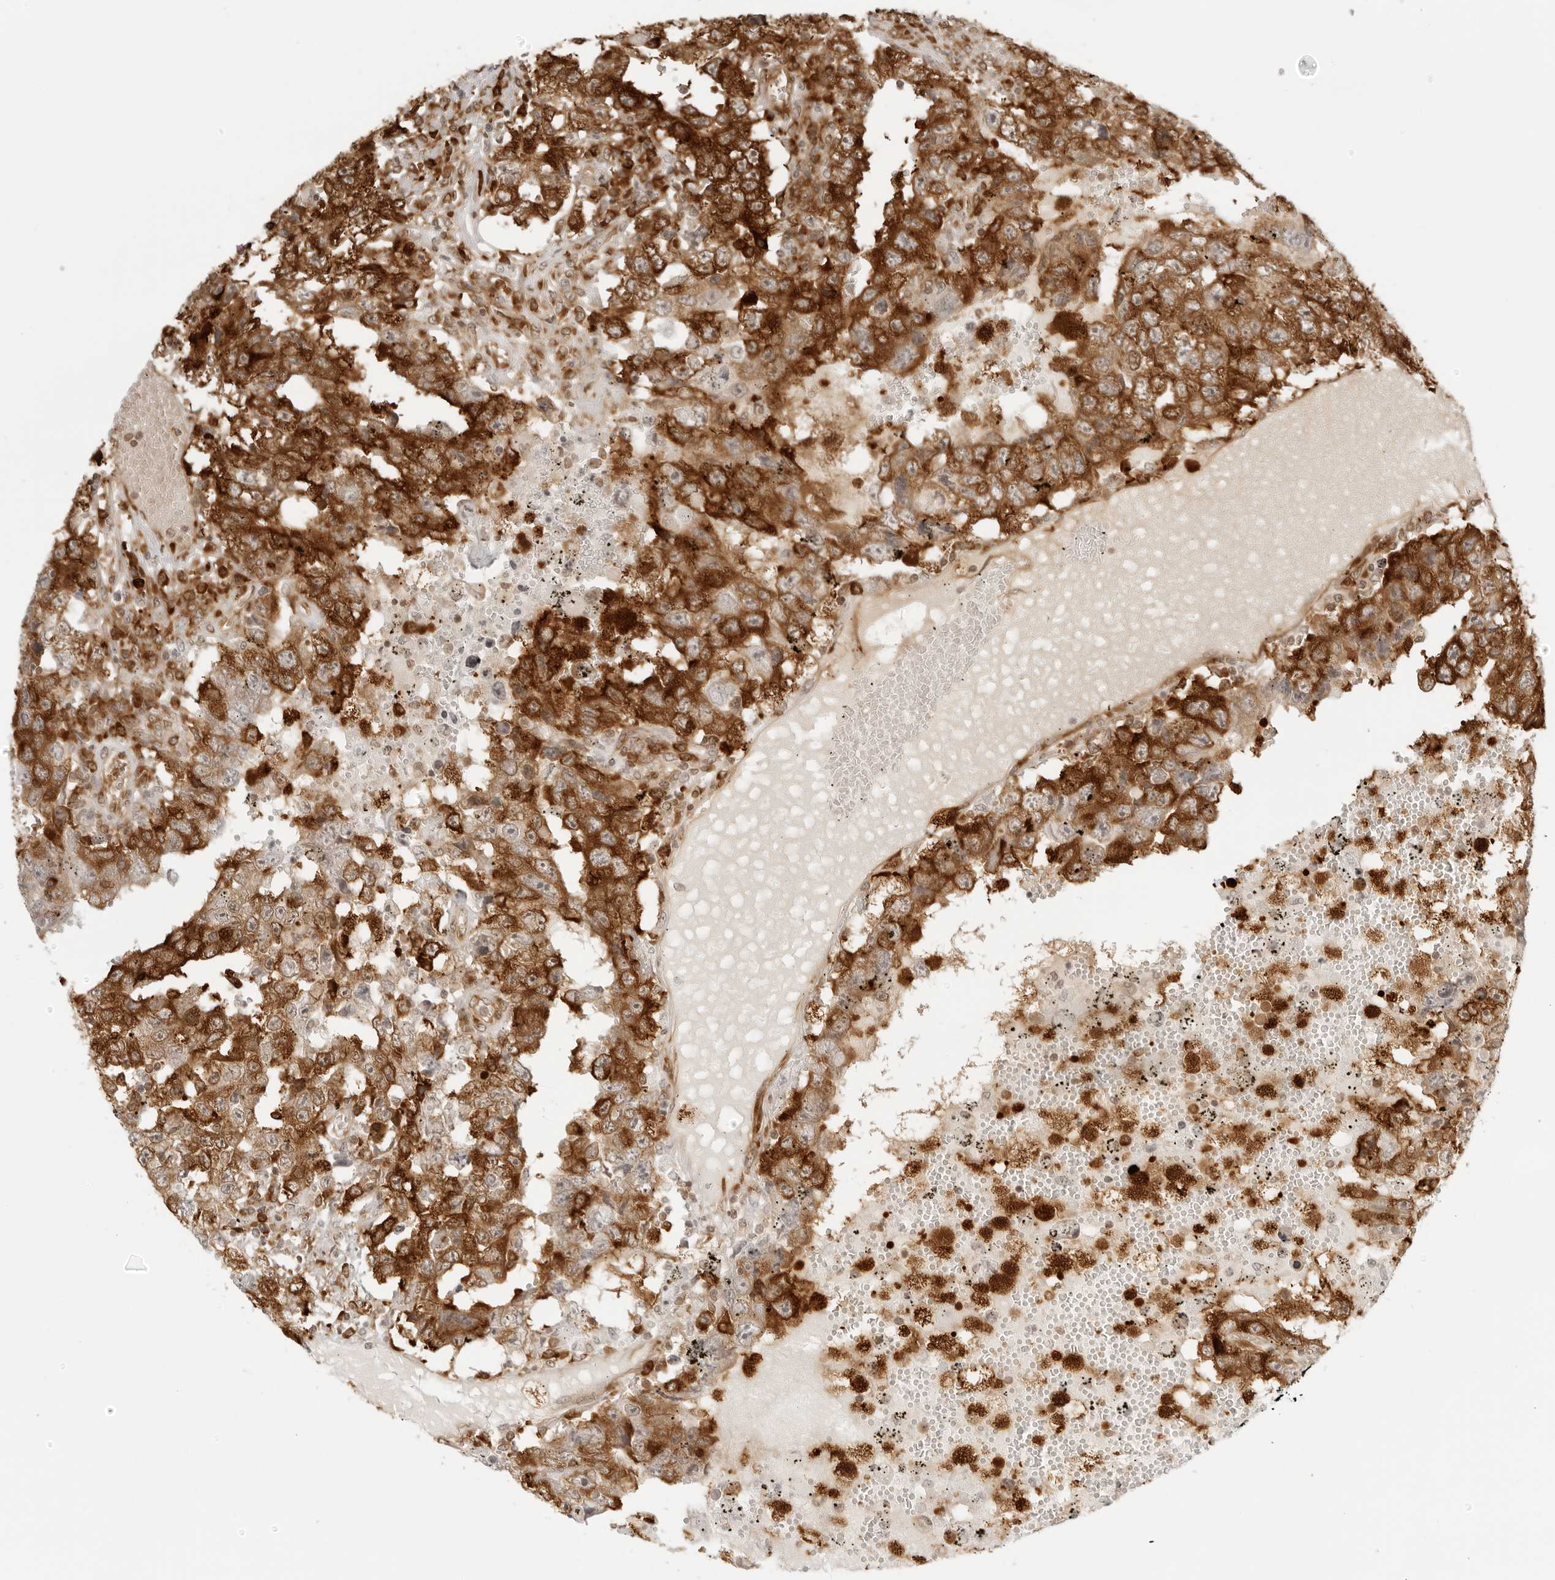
{"staining": {"intensity": "strong", "quantity": ">75%", "location": "cytoplasmic/membranous"}, "tissue": "testis cancer", "cell_type": "Tumor cells", "image_type": "cancer", "snomed": [{"axis": "morphology", "description": "Carcinoma, Embryonal, NOS"}, {"axis": "topography", "description": "Testis"}], "caption": "Approximately >75% of tumor cells in human testis cancer (embryonal carcinoma) demonstrate strong cytoplasmic/membranous protein positivity as visualized by brown immunohistochemical staining.", "gene": "EIF4G1", "patient": {"sex": "male", "age": 26}}